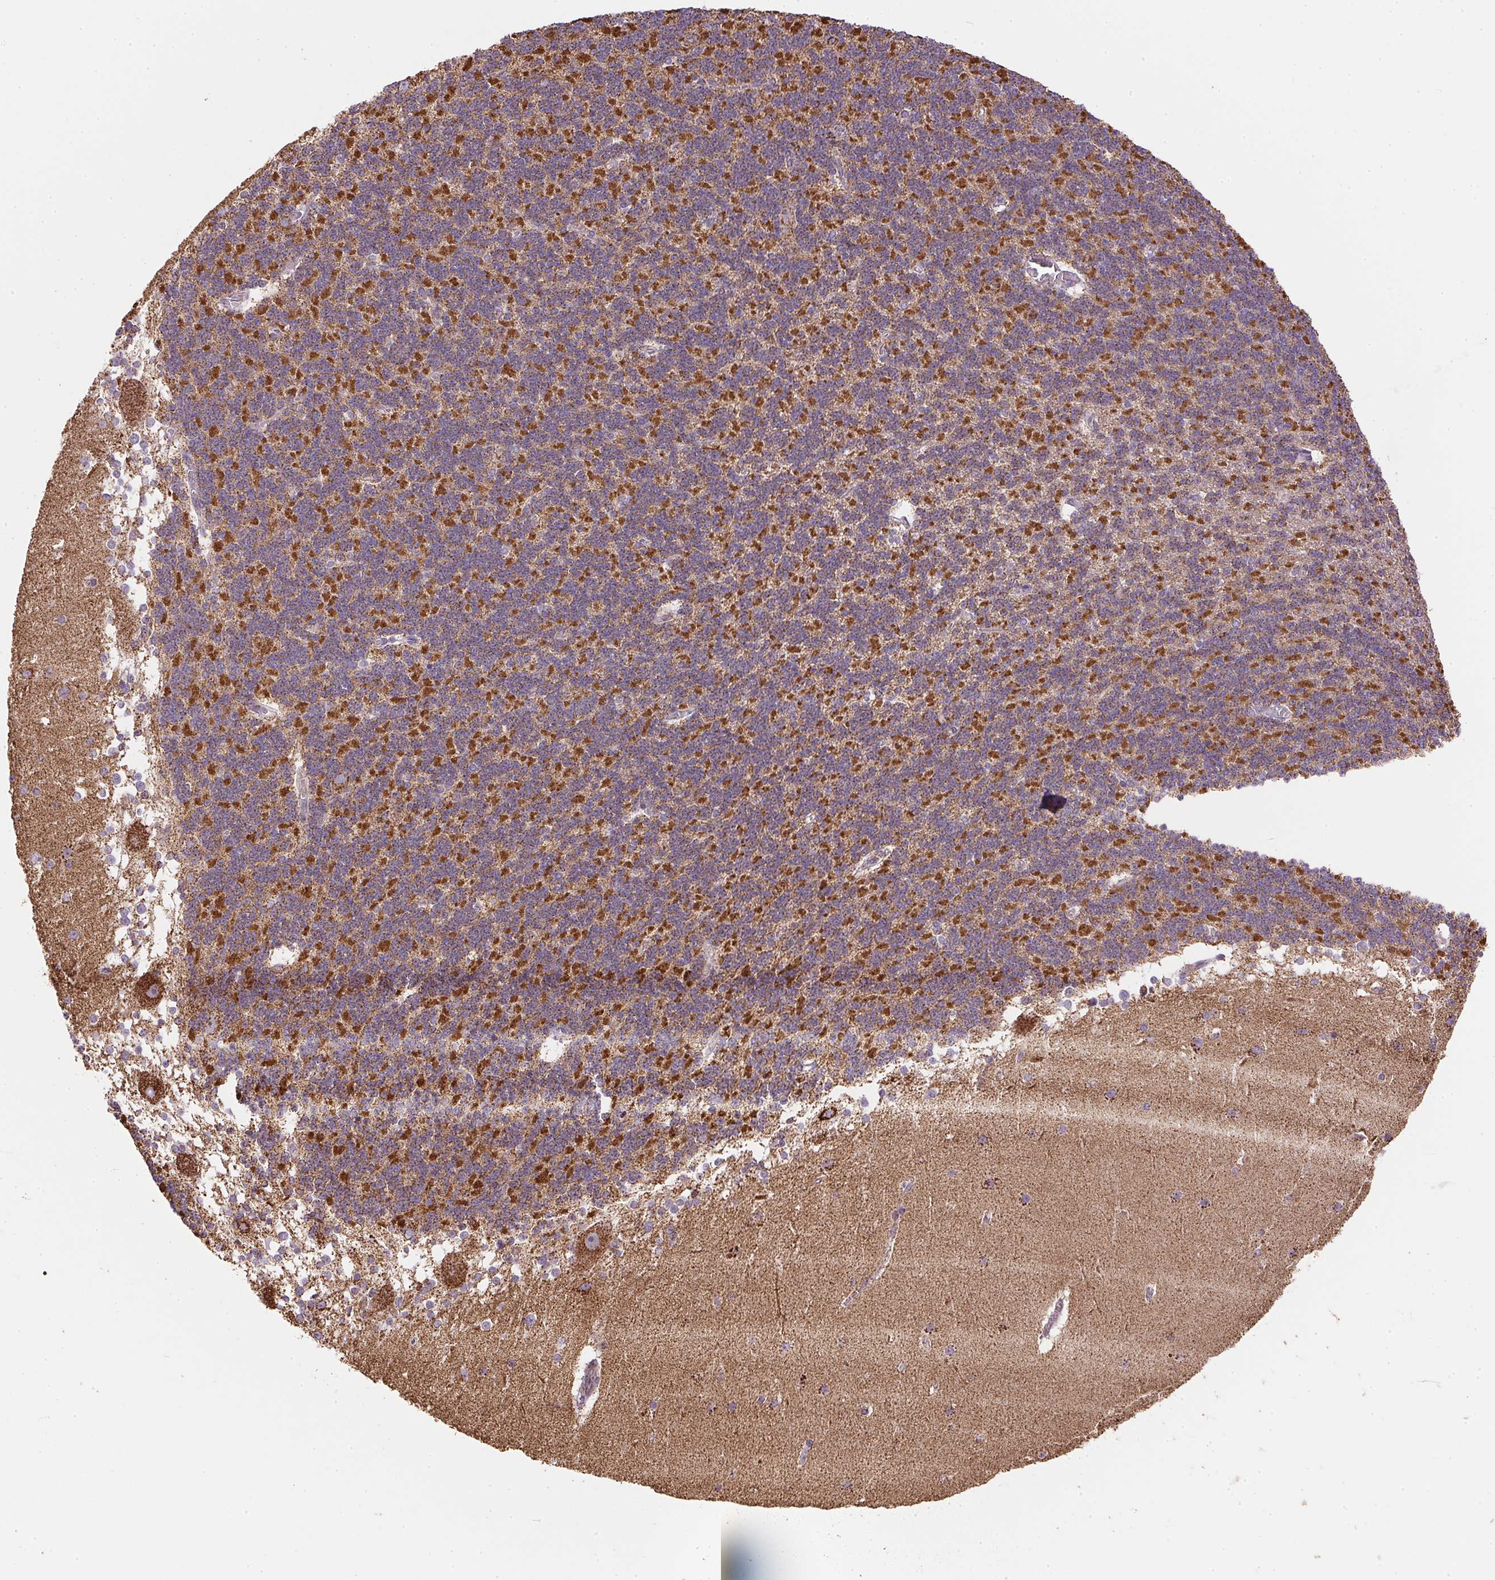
{"staining": {"intensity": "strong", "quantity": "25%-75%", "location": "cytoplasmic/membranous"}, "tissue": "cerebellum", "cell_type": "Cells in granular layer", "image_type": "normal", "snomed": [{"axis": "morphology", "description": "Normal tissue, NOS"}, {"axis": "topography", "description": "Cerebellum"}], "caption": "DAB immunohistochemical staining of normal cerebellum demonstrates strong cytoplasmic/membranous protein staining in approximately 25%-75% of cells in granular layer.", "gene": "MAPK11", "patient": {"sex": "female", "age": 19}}